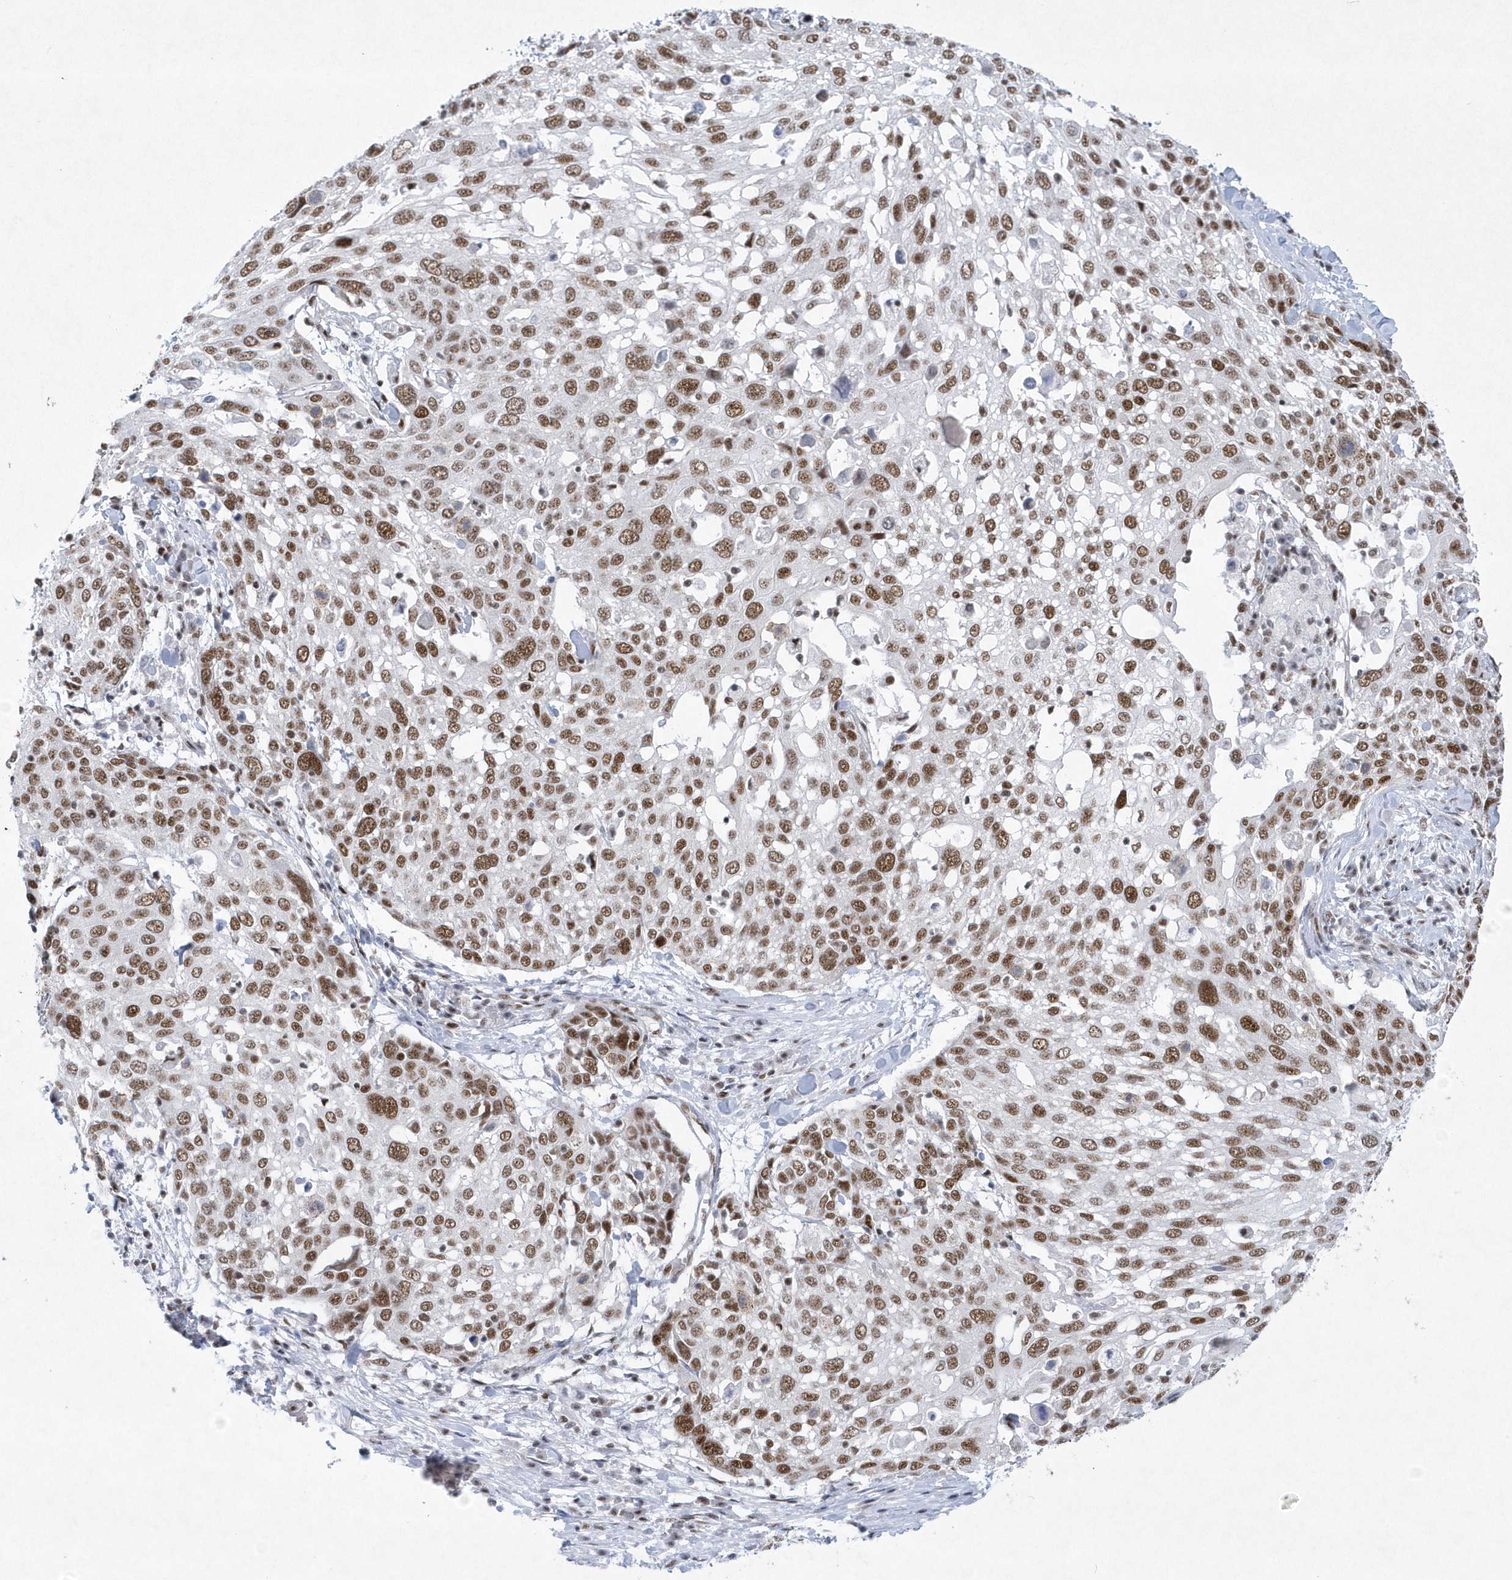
{"staining": {"intensity": "moderate", "quantity": ">75%", "location": "nuclear"}, "tissue": "lung cancer", "cell_type": "Tumor cells", "image_type": "cancer", "snomed": [{"axis": "morphology", "description": "Squamous cell carcinoma, NOS"}, {"axis": "topography", "description": "Lung"}], "caption": "Immunohistochemical staining of human lung squamous cell carcinoma displays medium levels of moderate nuclear positivity in approximately >75% of tumor cells. Nuclei are stained in blue.", "gene": "DCLRE1A", "patient": {"sex": "male", "age": 65}}